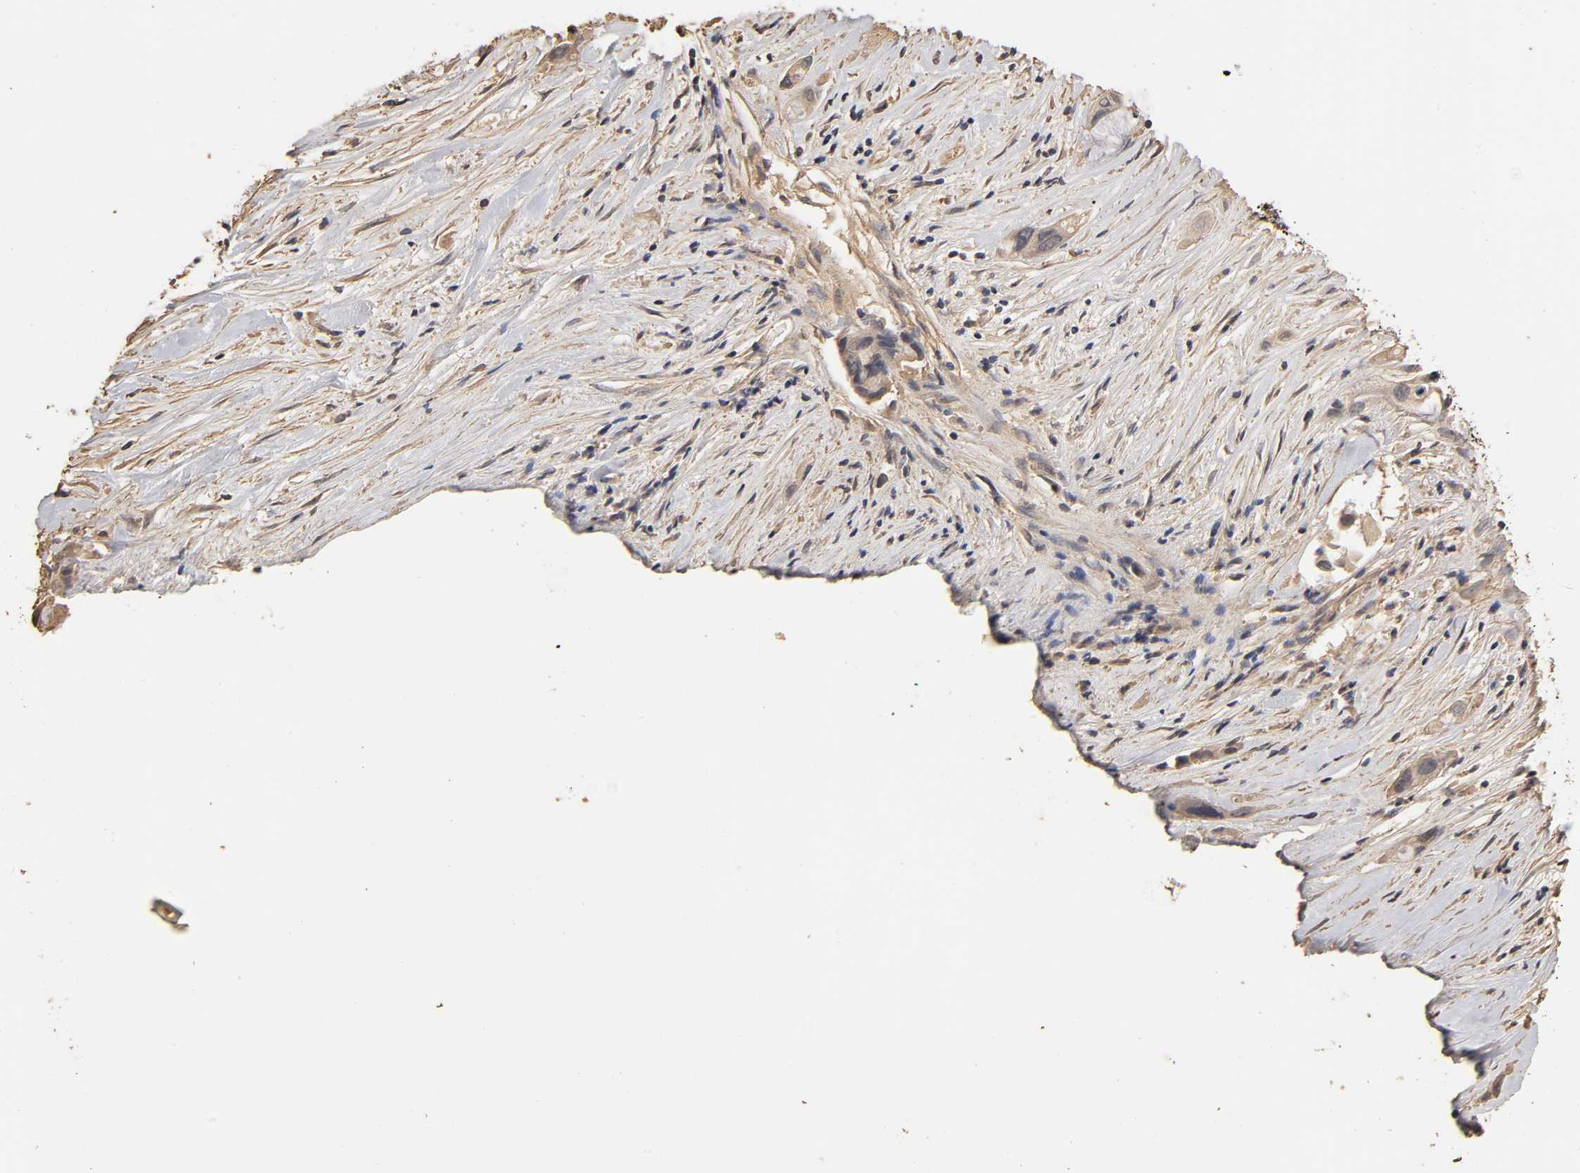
{"staining": {"intensity": "weak", "quantity": ">75%", "location": "cytoplasmic/membranous"}, "tissue": "pancreatic cancer", "cell_type": "Tumor cells", "image_type": "cancer", "snomed": [{"axis": "morphology", "description": "Adenocarcinoma, NOS"}, {"axis": "topography", "description": "Pancreas"}], "caption": "A brown stain shows weak cytoplasmic/membranous positivity of a protein in pancreatic cancer (adenocarcinoma) tumor cells. Using DAB (3,3'-diaminobenzidine) (brown) and hematoxylin (blue) stains, captured at high magnification using brightfield microscopy.", "gene": "VSIG4", "patient": {"sex": "female", "age": 59}}